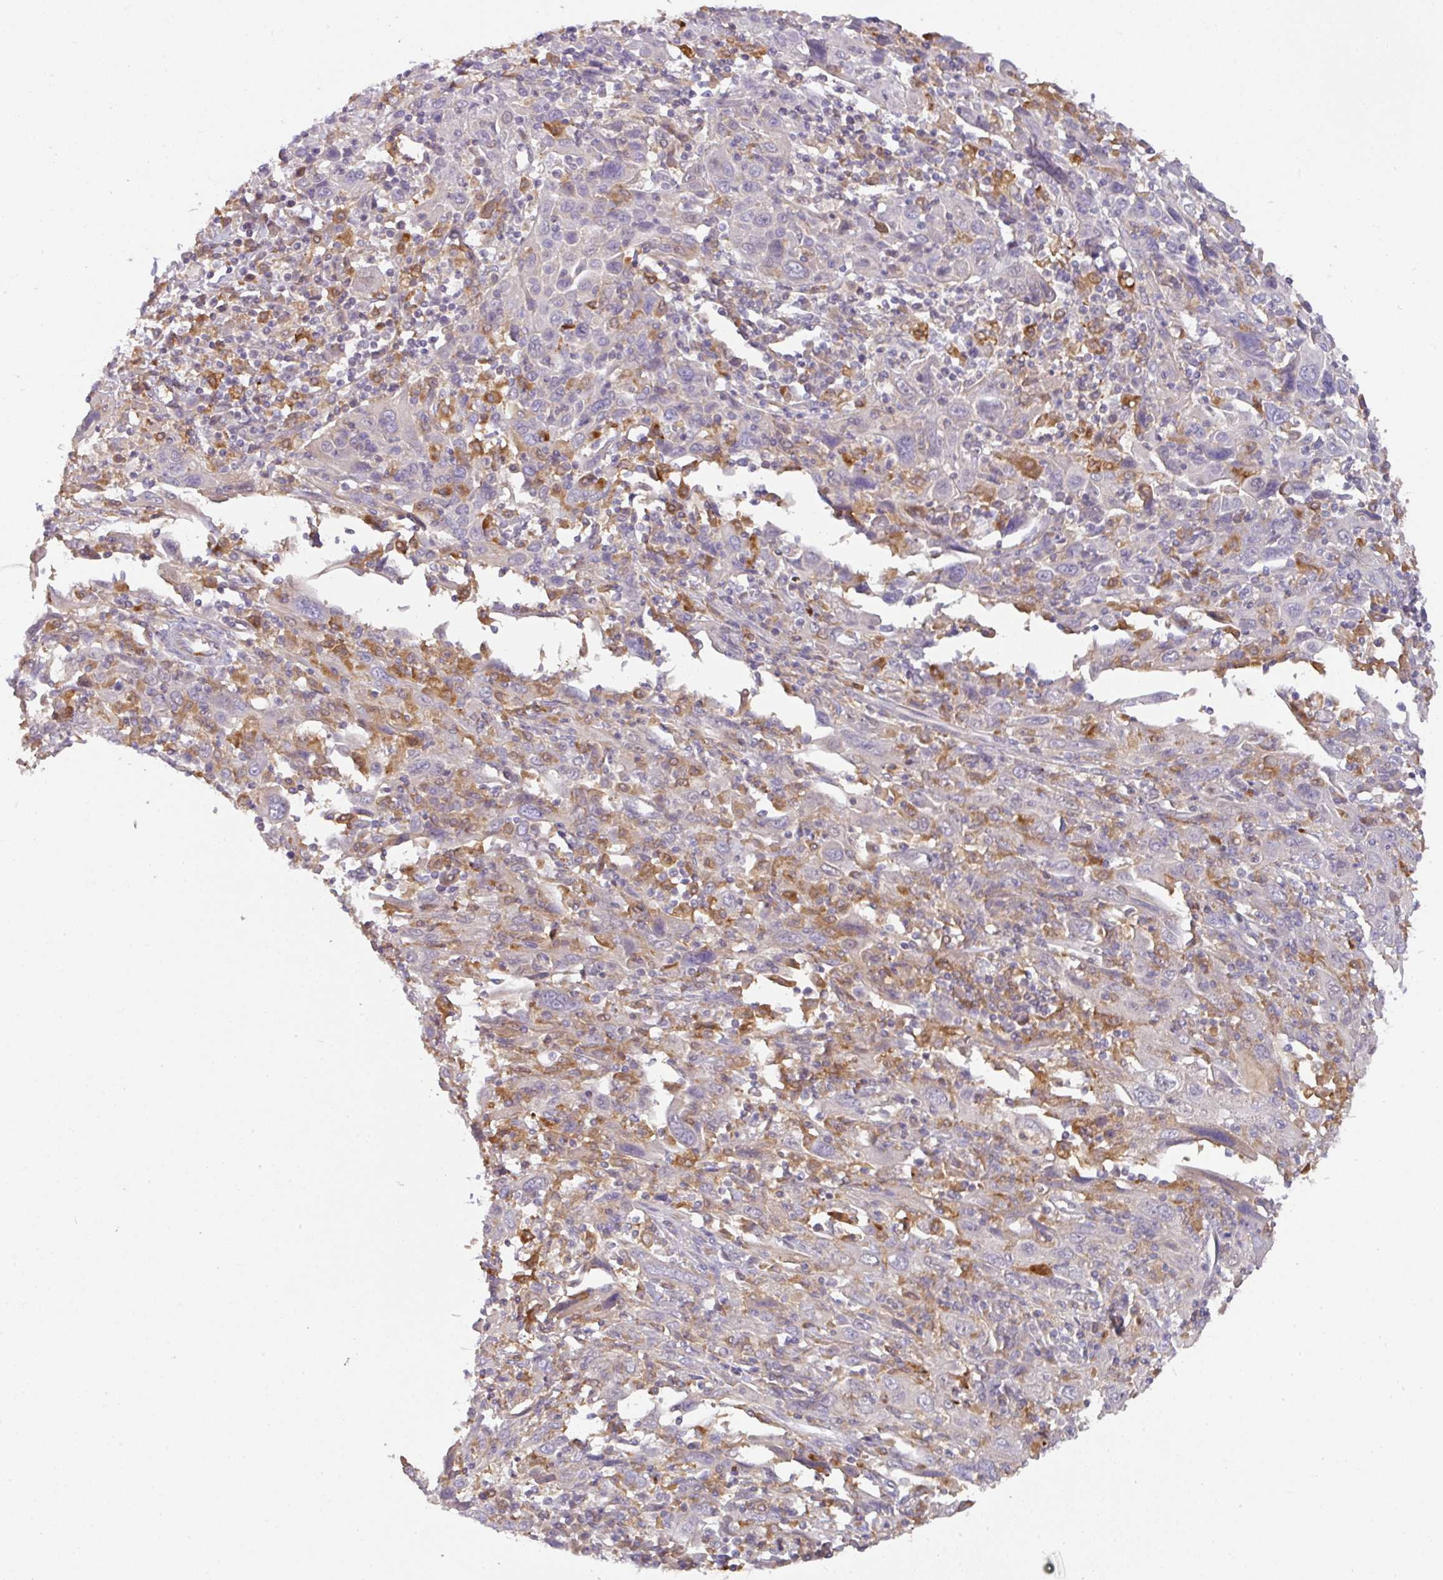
{"staining": {"intensity": "negative", "quantity": "none", "location": "none"}, "tissue": "cervical cancer", "cell_type": "Tumor cells", "image_type": "cancer", "snomed": [{"axis": "morphology", "description": "Squamous cell carcinoma, NOS"}, {"axis": "topography", "description": "Cervix"}], "caption": "Immunohistochemical staining of cervical squamous cell carcinoma displays no significant staining in tumor cells.", "gene": "GCNT7", "patient": {"sex": "female", "age": 46}}